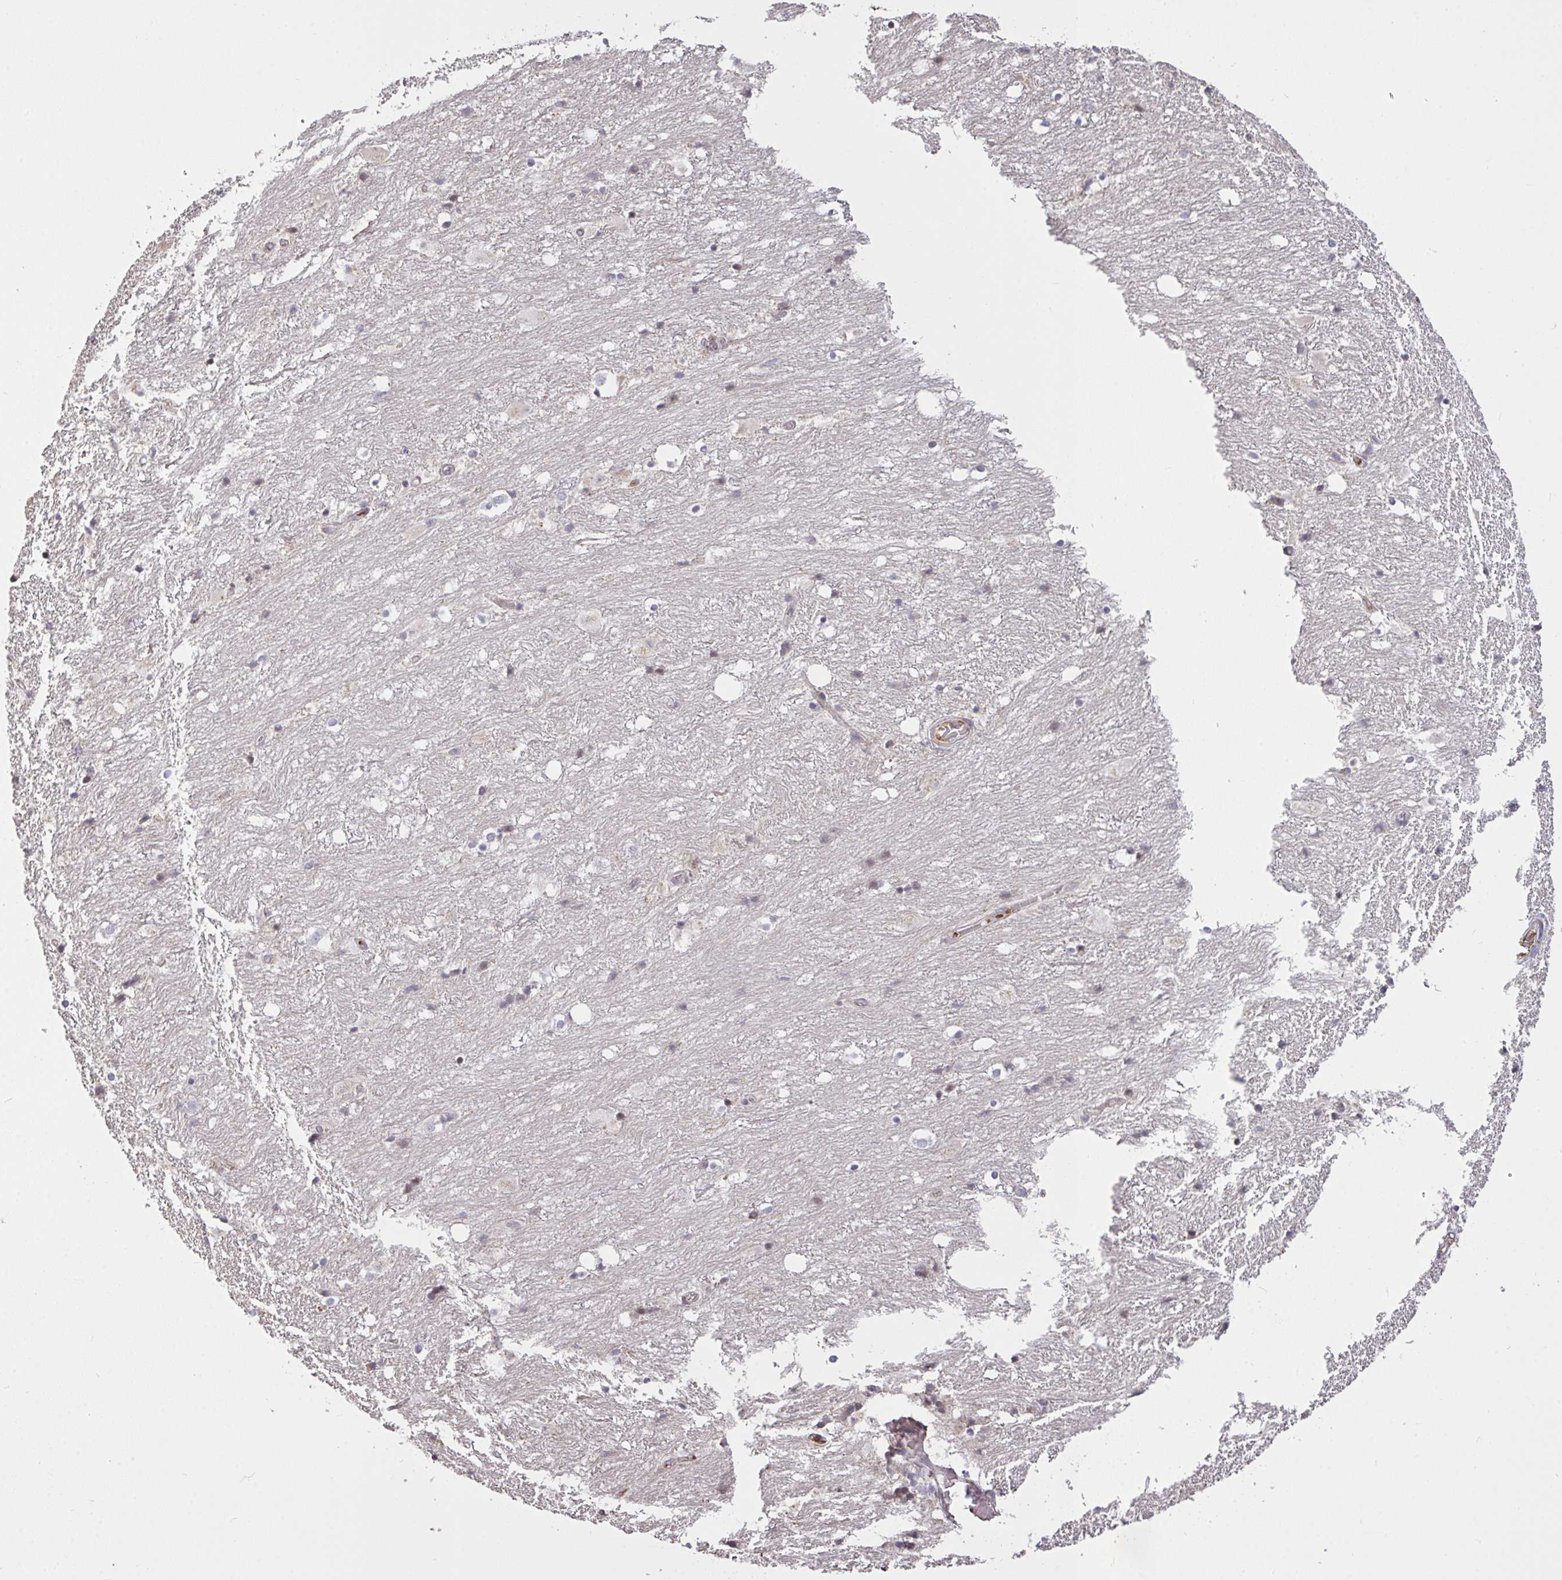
{"staining": {"intensity": "negative", "quantity": "none", "location": "none"}, "tissue": "hippocampus", "cell_type": "Glial cells", "image_type": "normal", "snomed": [{"axis": "morphology", "description": "Normal tissue, NOS"}, {"axis": "topography", "description": "Hippocampus"}], "caption": "Immunohistochemistry (IHC) of benign hippocampus shows no staining in glial cells.", "gene": "FCER1A", "patient": {"sex": "female", "age": 52}}